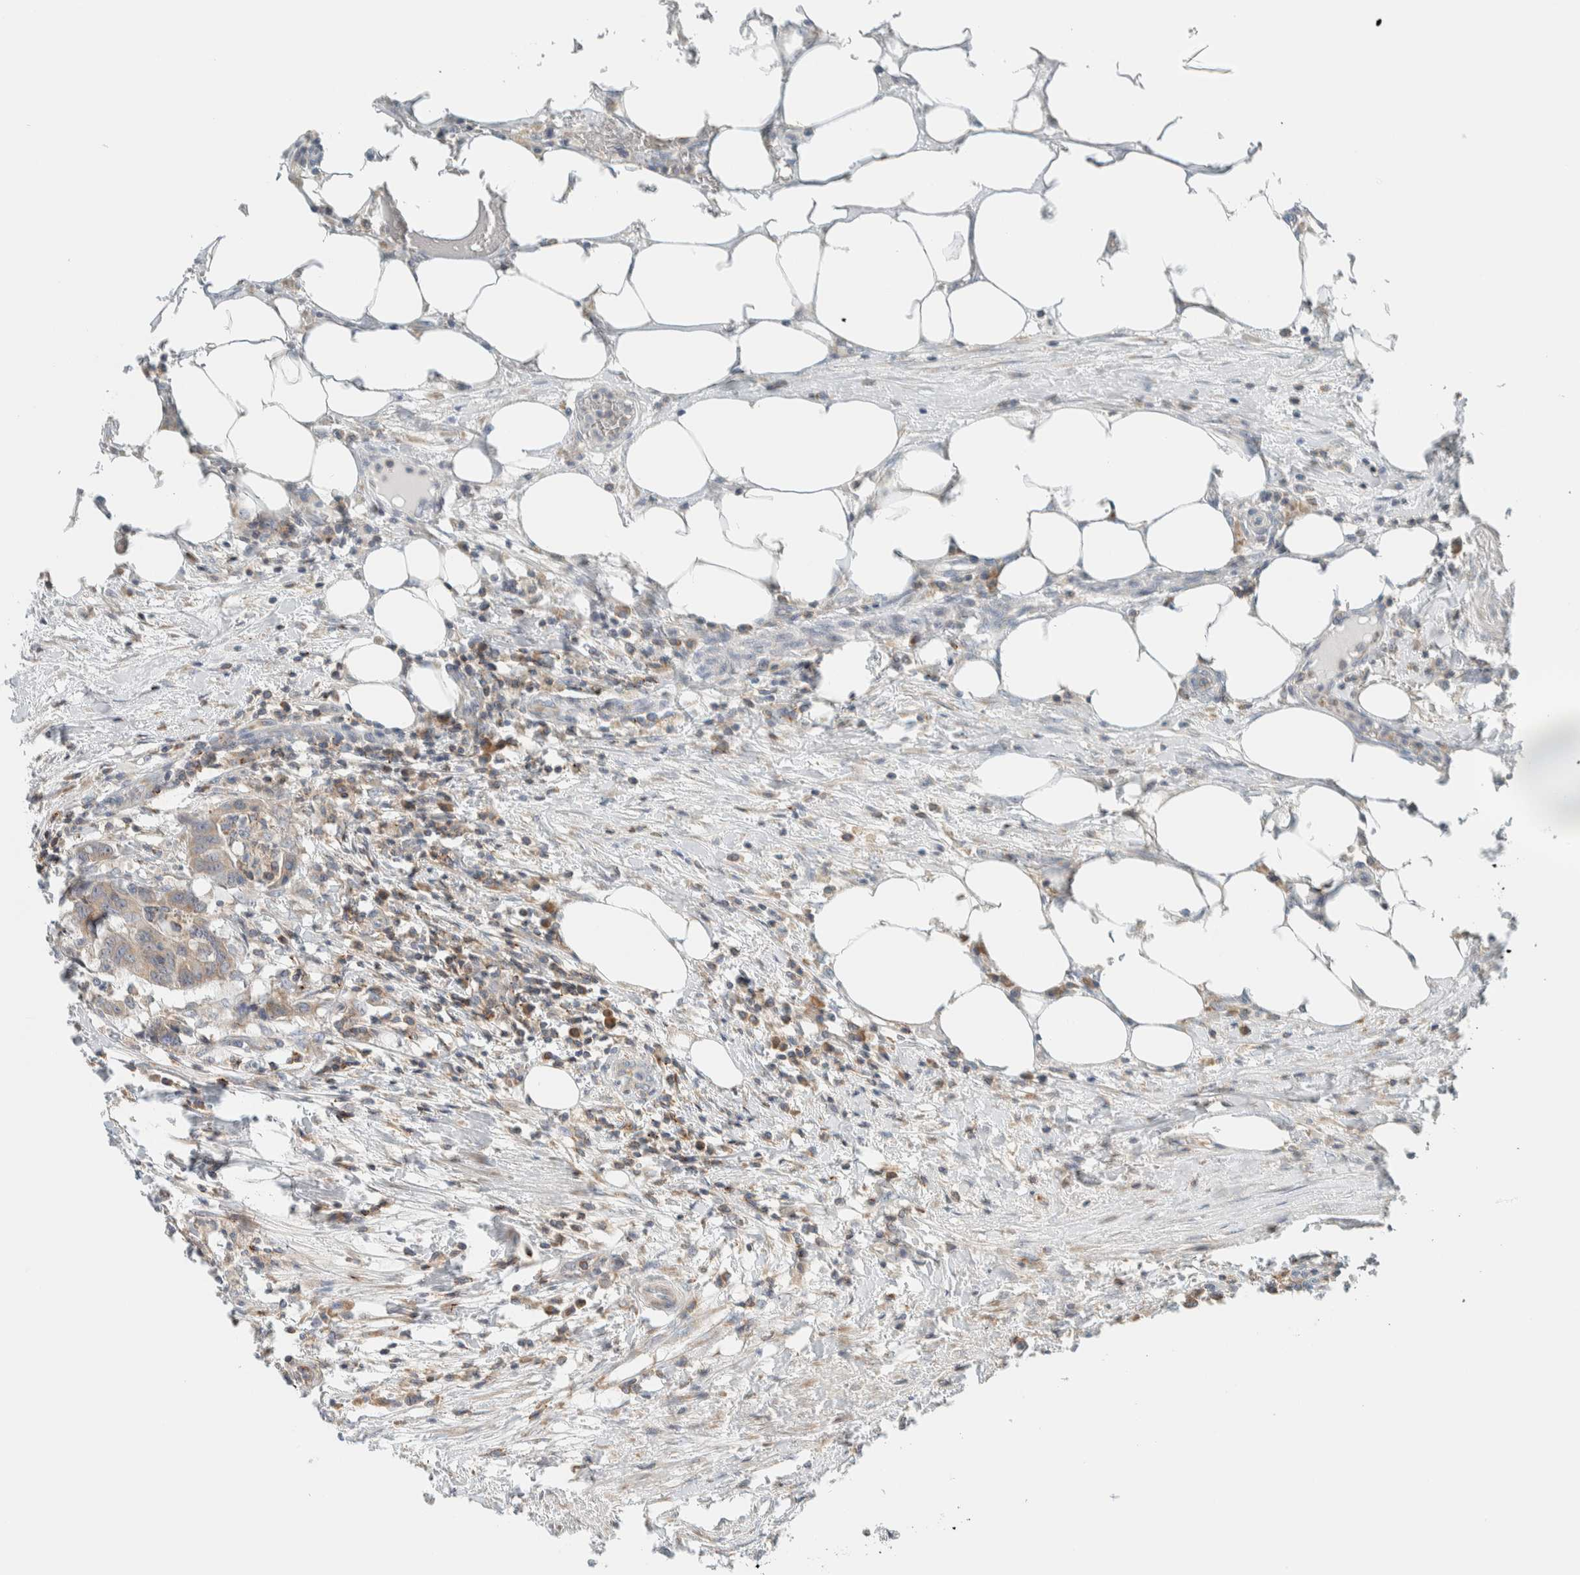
{"staining": {"intensity": "weak", "quantity": ">75%", "location": "cytoplasmic/membranous"}, "tissue": "colorectal cancer", "cell_type": "Tumor cells", "image_type": "cancer", "snomed": [{"axis": "morphology", "description": "Adenocarcinoma, NOS"}, {"axis": "topography", "description": "Colon"}], "caption": "Protein staining exhibits weak cytoplasmic/membranous positivity in about >75% of tumor cells in adenocarcinoma (colorectal).", "gene": "CCDC57", "patient": {"sex": "male", "age": 56}}